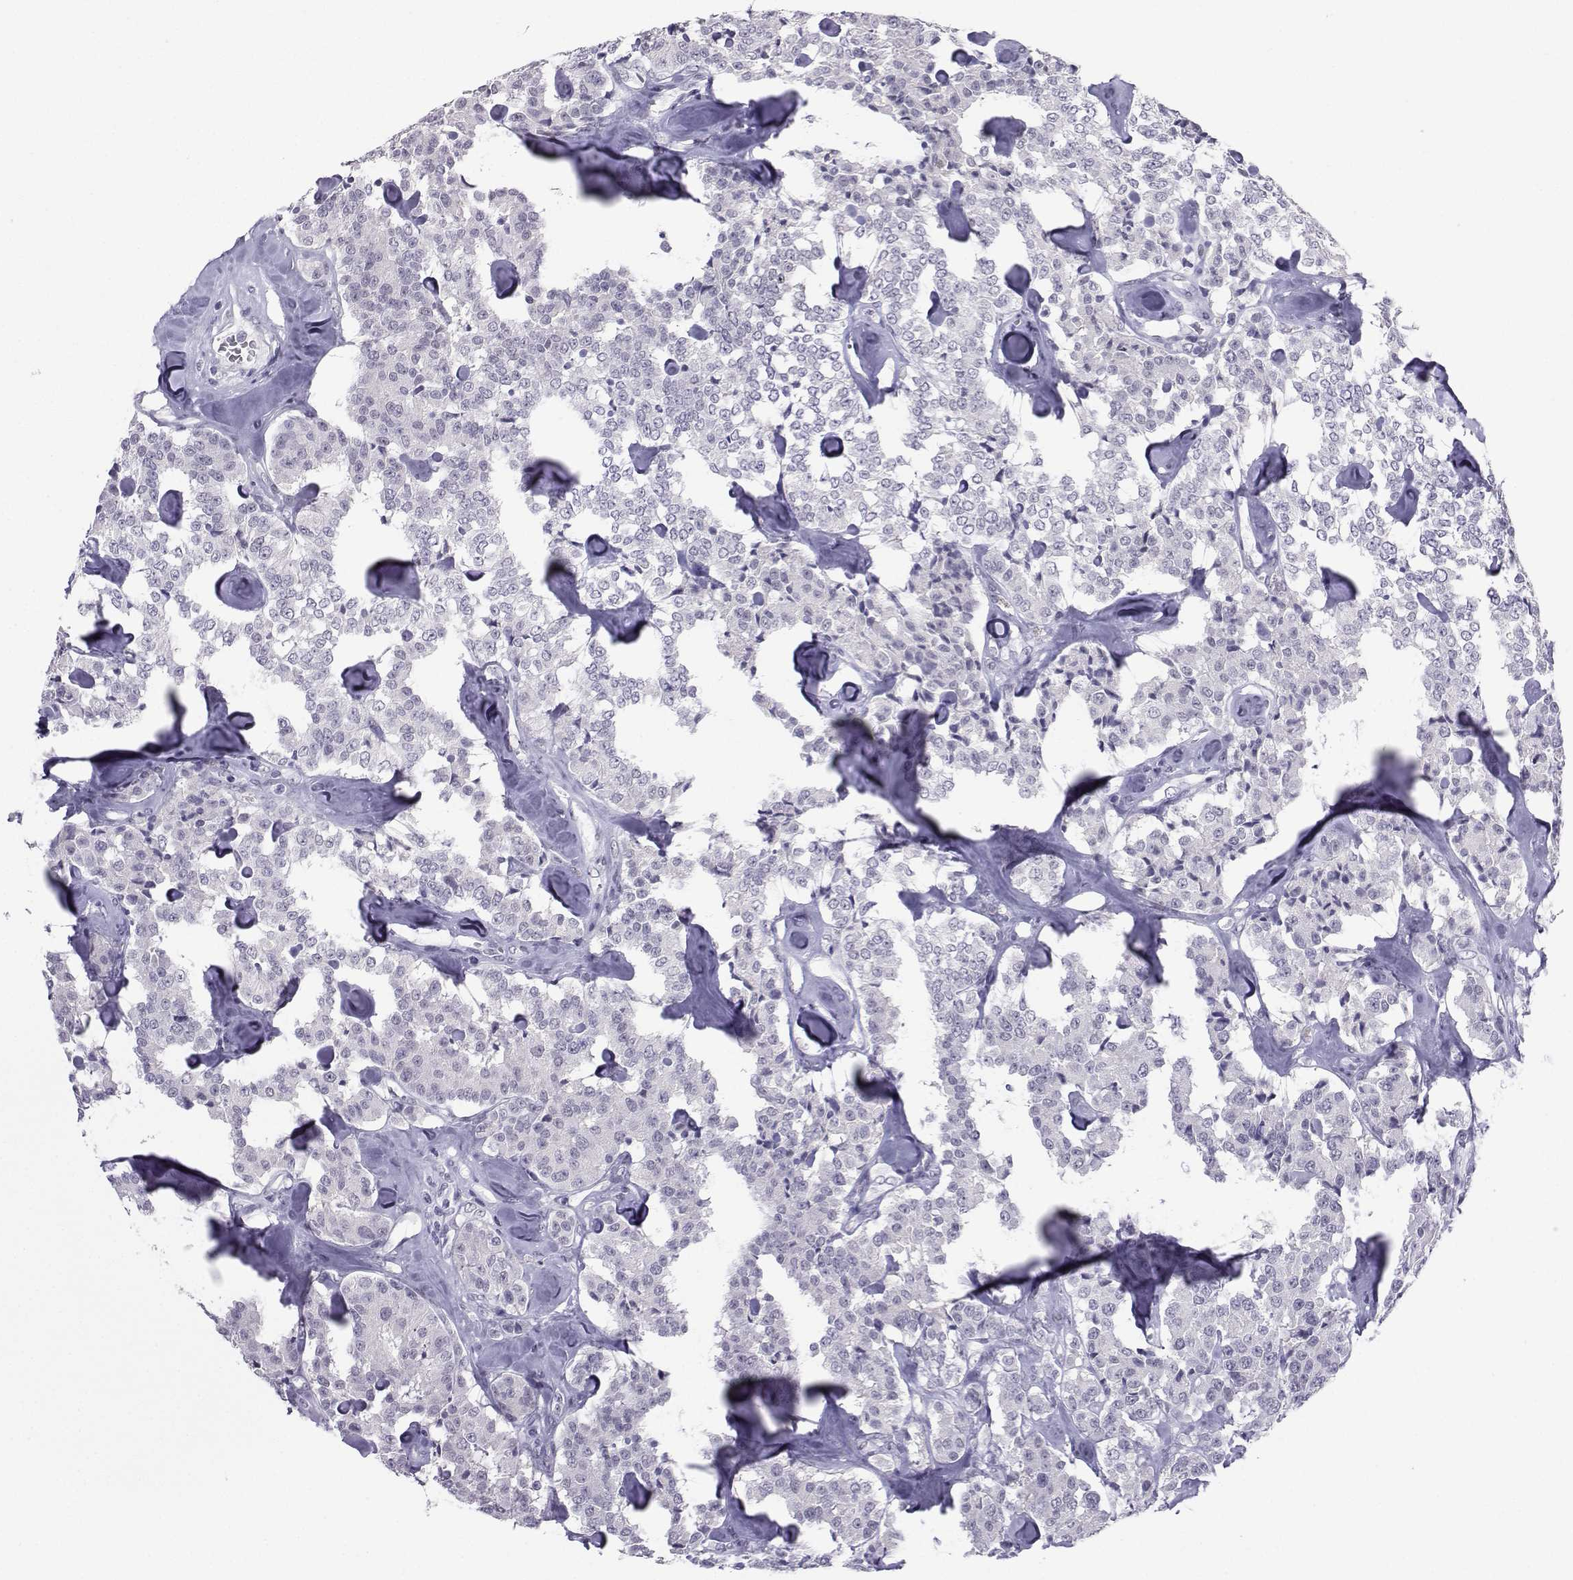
{"staining": {"intensity": "negative", "quantity": "none", "location": "none"}, "tissue": "carcinoid", "cell_type": "Tumor cells", "image_type": "cancer", "snomed": [{"axis": "morphology", "description": "Carcinoid, malignant, NOS"}, {"axis": "topography", "description": "Pancreas"}], "caption": "A photomicrograph of human carcinoid is negative for staining in tumor cells.", "gene": "LORICRIN", "patient": {"sex": "male", "age": 41}}